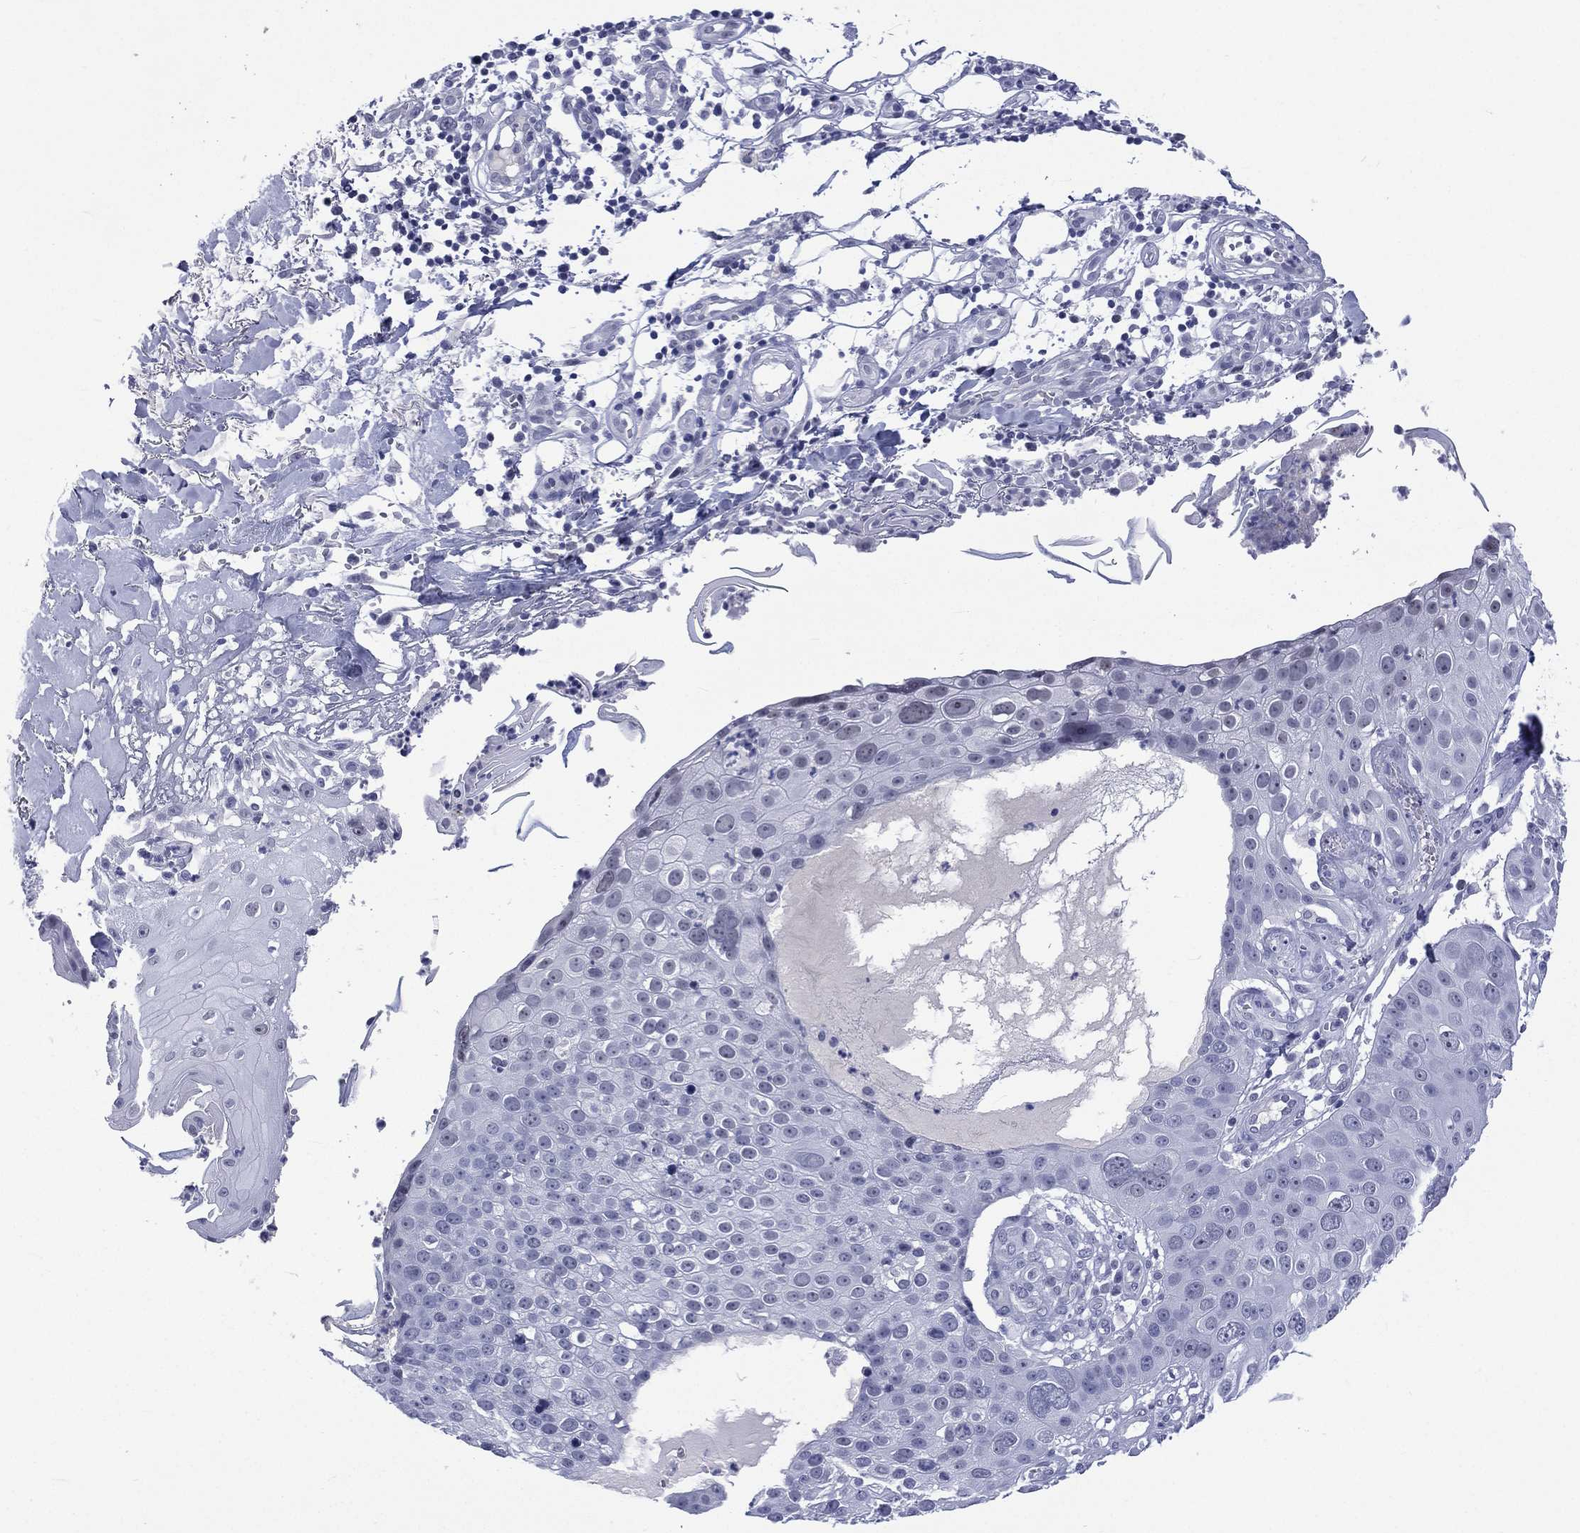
{"staining": {"intensity": "negative", "quantity": "none", "location": "none"}, "tissue": "skin cancer", "cell_type": "Tumor cells", "image_type": "cancer", "snomed": [{"axis": "morphology", "description": "Squamous cell carcinoma, NOS"}, {"axis": "topography", "description": "Skin"}], "caption": "This image is of skin cancer (squamous cell carcinoma) stained with IHC to label a protein in brown with the nuclei are counter-stained blue. There is no staining in tumor cells.", "gene": "SSX1", "patient": {"sex": "male", "age": 71}}